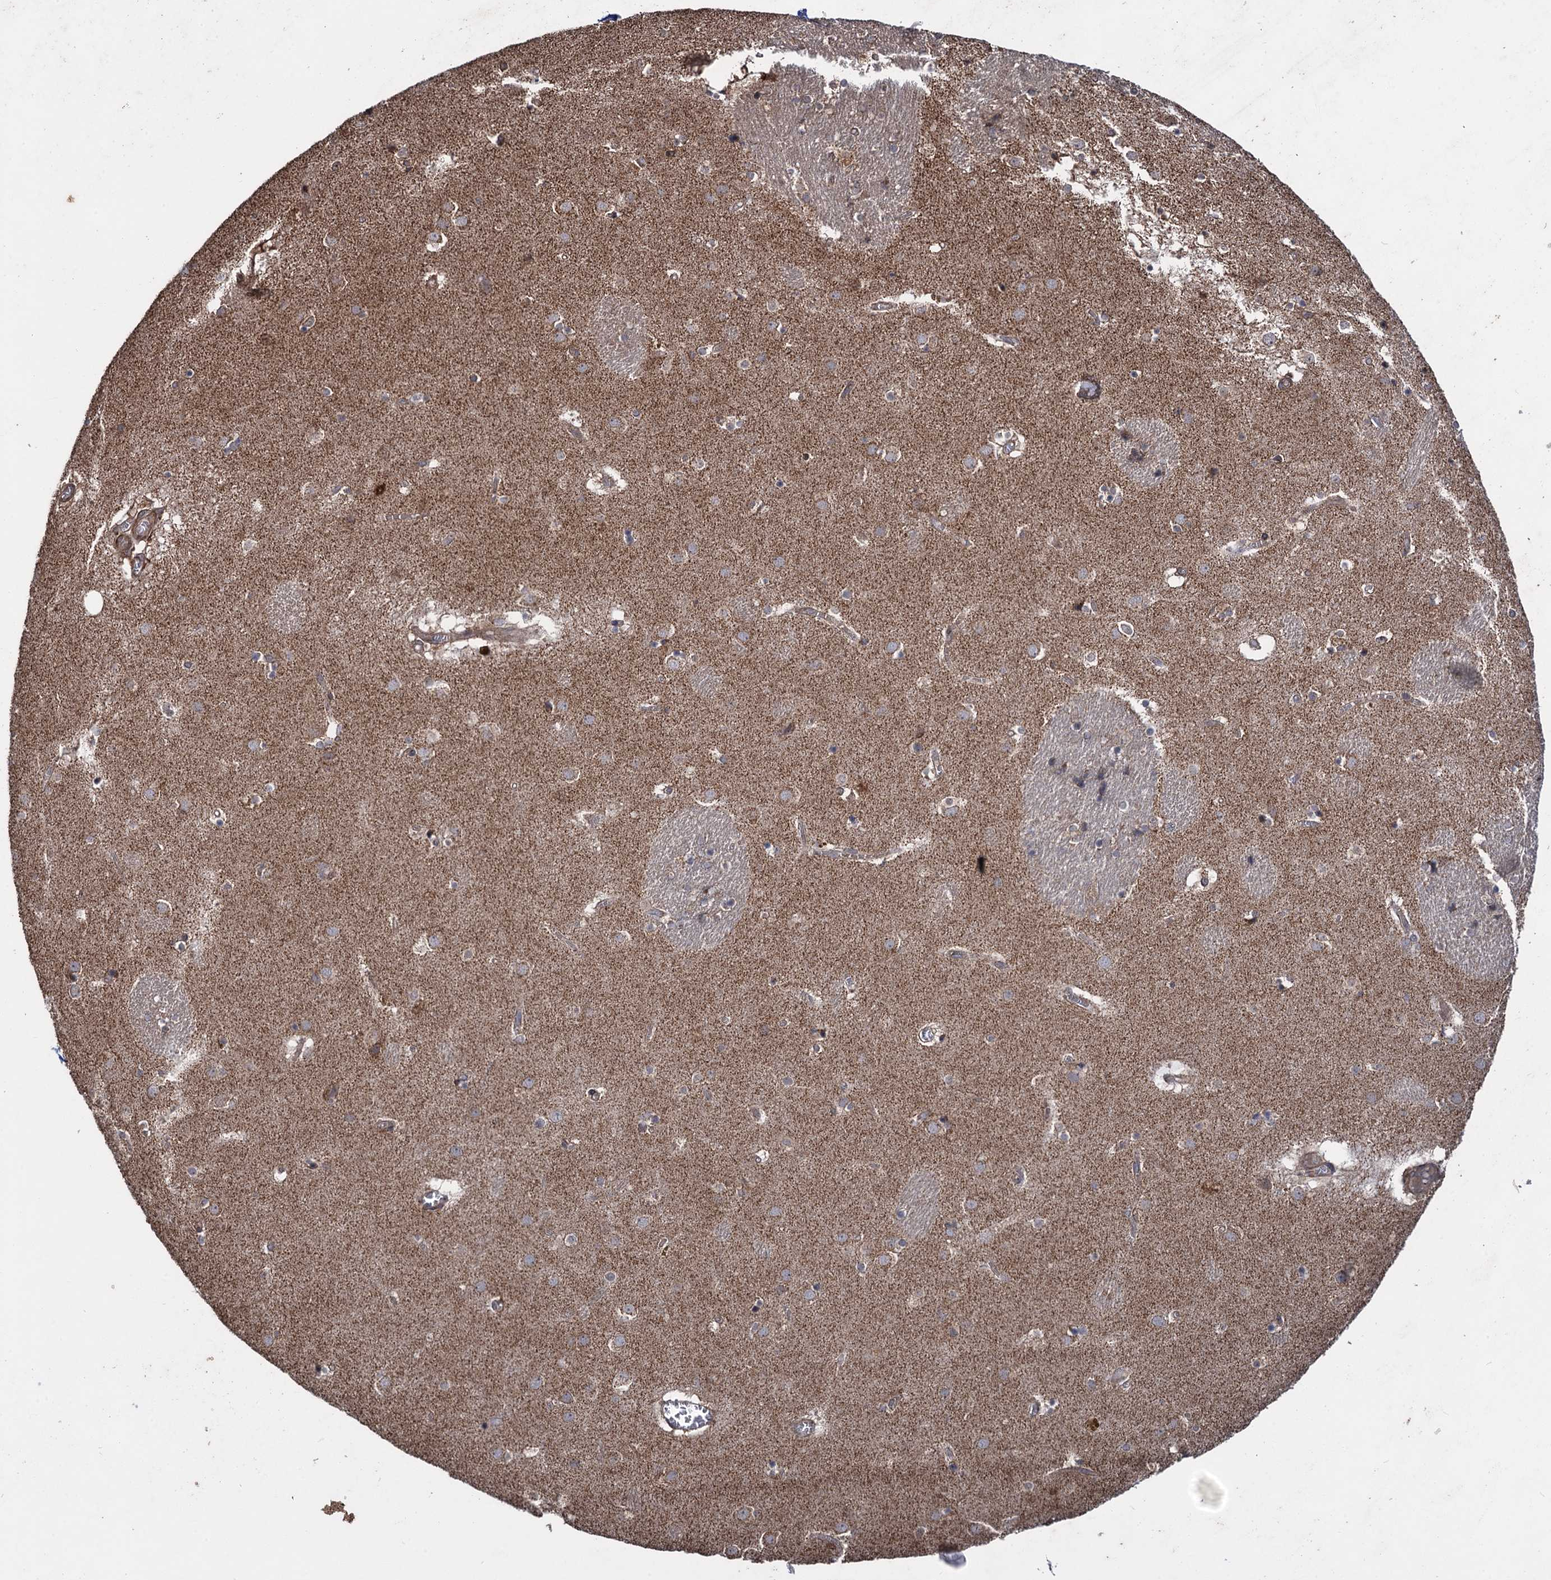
{"staining": {"intensity": "moderate", "quantity": "<25%", "location": "cytoplasmic/membranous"}, "tissue": "caudate", "cell_type": "Glial cells", "image_type": "normal", "snomed": [{"axis": "morphology", "description": "Normal tissue, NOS"}, {"axis": "topography", "description": "Lateral ventricle wall"}], "caption": "Human caudate stained with a brown dye demonstrates moderate cytoplasmic/membranous positive expression in about <25% of glial cells.", "gene": "HAUS1", "patient": {"sex": "male", "age": 70}}